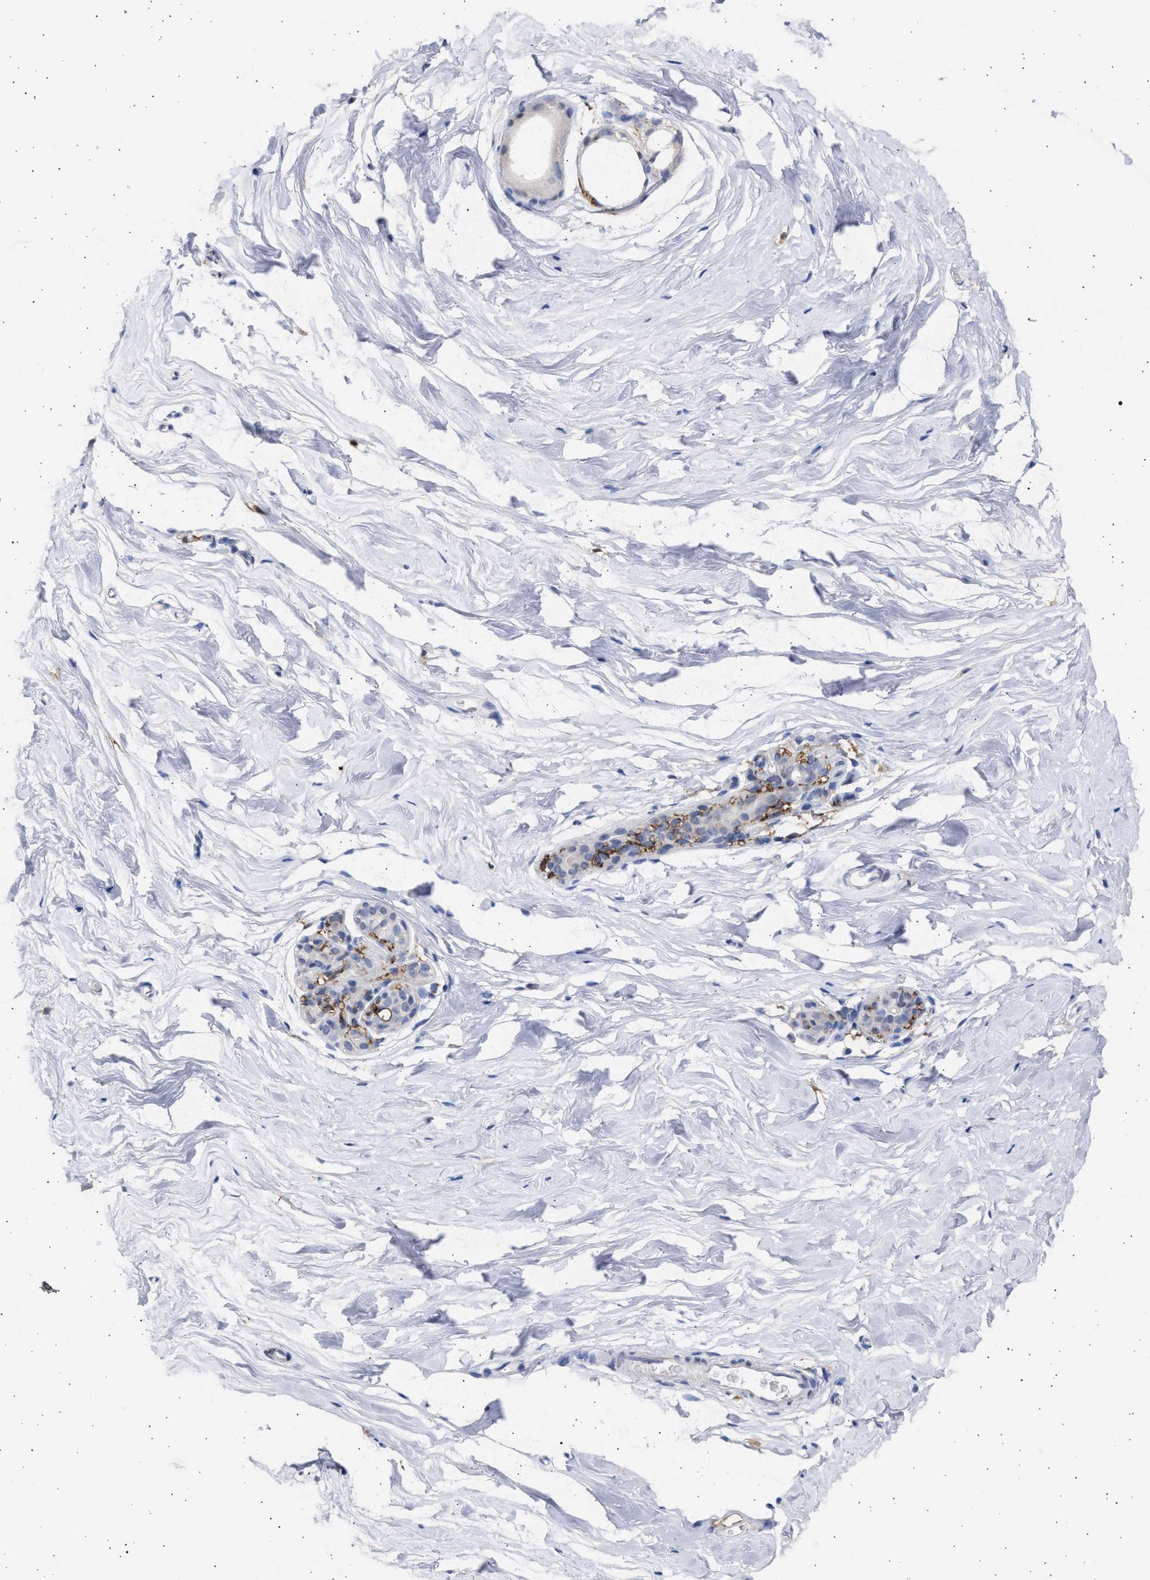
{"staining": {"intensity": "negative", "quantity": "none", "location": "none"}, "tissue": "breast", "cell_type": "Adipocytes", "image_type": "normal", "snomed": [{"axis": "morphology", "description": "Normal tissue, NOS"}, {"axis": "topography", "description": "Breast"}], "caption": "High power microscopy histopathology image of an immunohistochemistry micrograph of unremarkable breast, revealing no significant staining in adipocytes. (Brightfield microscopy of DAB (3,3'-diaminobenzidine) IHC at high magnification).", "gene": "FCER1A", "patient": {"sex": "female", "age": 62}}